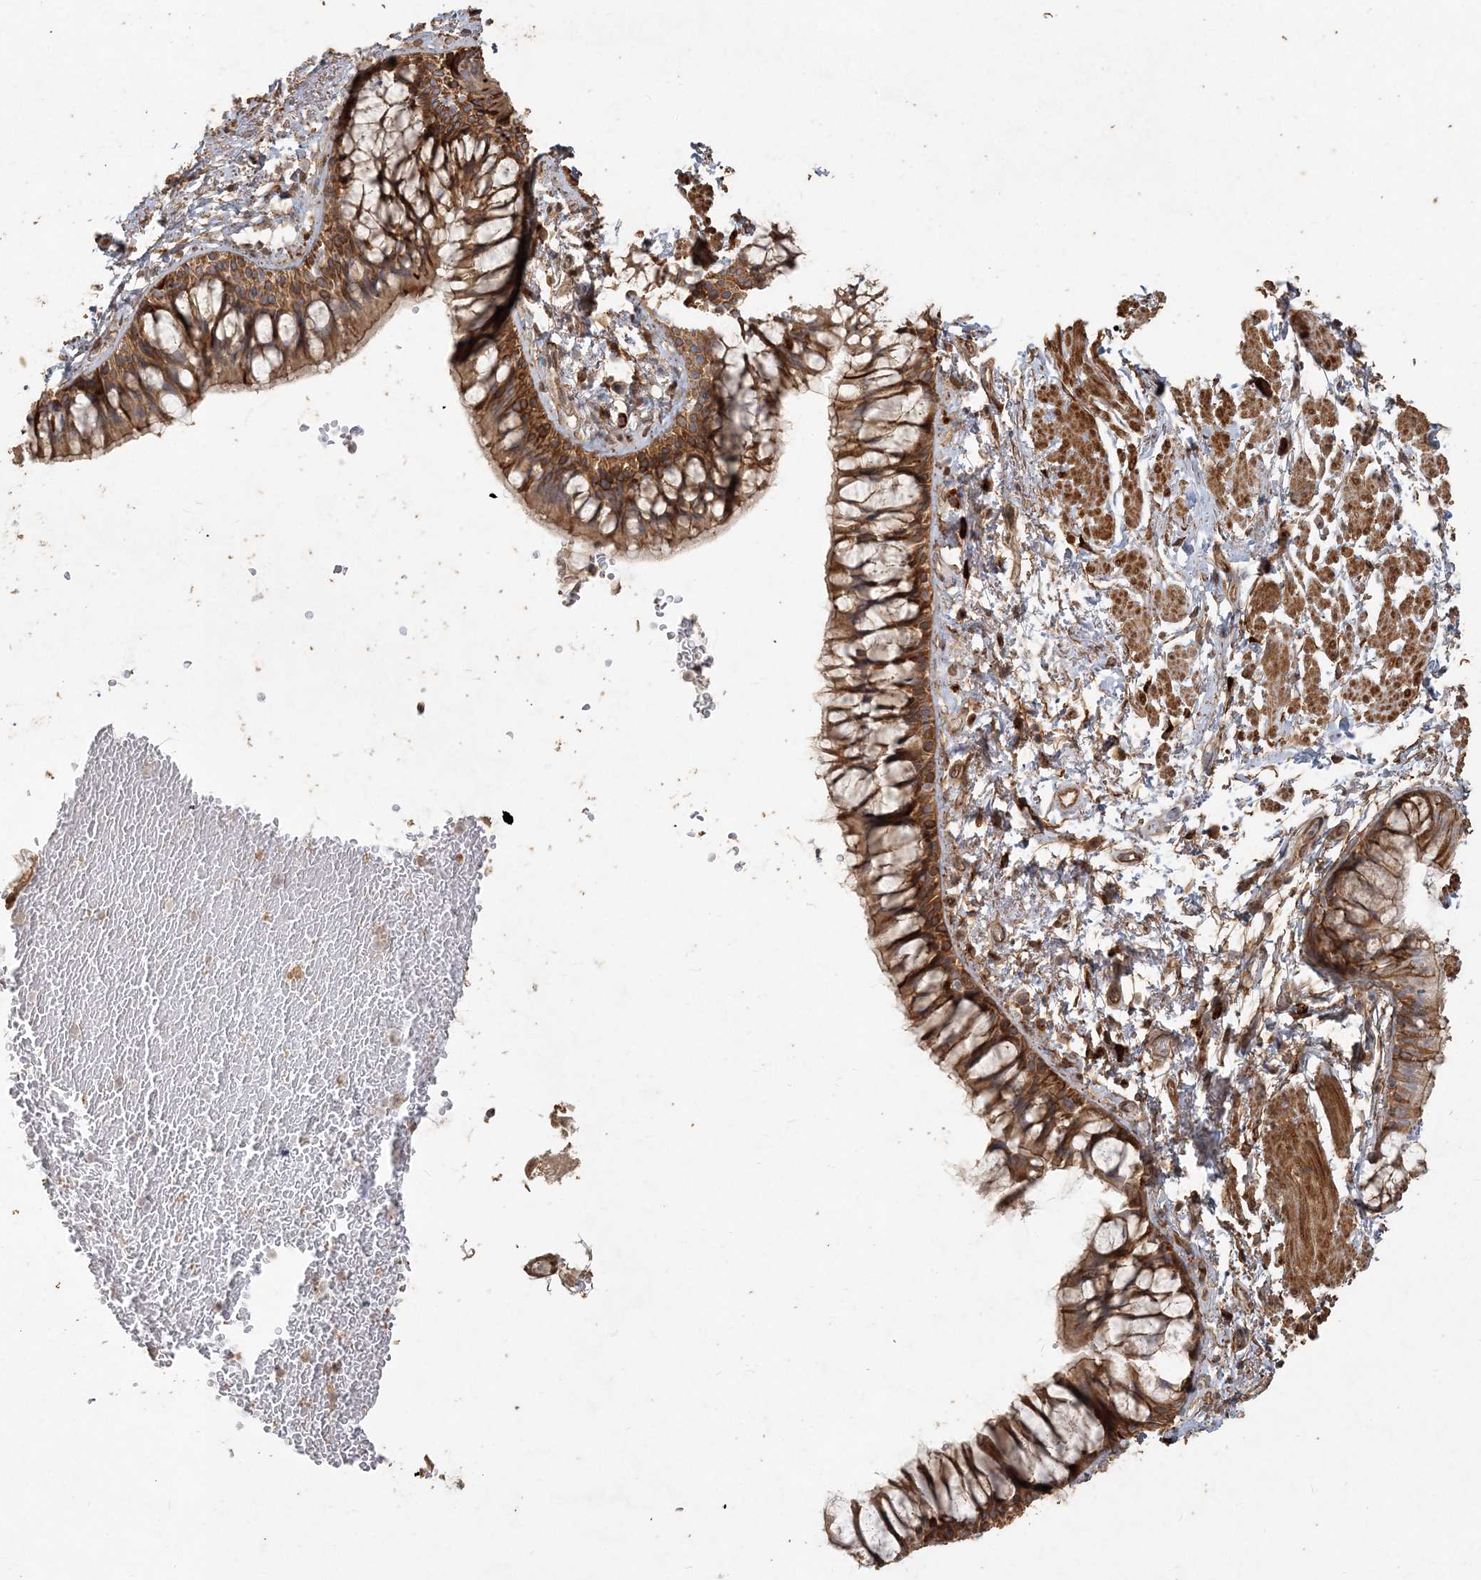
{"staining": {"intensity": "moderate", "quantity": ">75%", "location": "cytoplasmic/membranous"}, "tissue": "bronchus", "cell_type": "Respiratory epithelial cells", "image_type": "normal", "snomed": [{"axis": "morphology", "description": "Normal tissue, NOS"}, {"axis": "topography", "description": "Cartilage tissue"}, {"axis": "topography", "description": "Bronchus"}], "caption": "Immunohistochemistry of benign bronchus reveals medium levels of moderate cytoplasmic/membranous expression in about >75% of respiratory epithelial cells. (Stains: DAB (3,3'-diaminobenzidine) in brown, nuclei in blue, Microscopy: brightfield microscopy at high magnification).", "gene": "RNF145", "patient": {"sex": "female", "age": 73}}